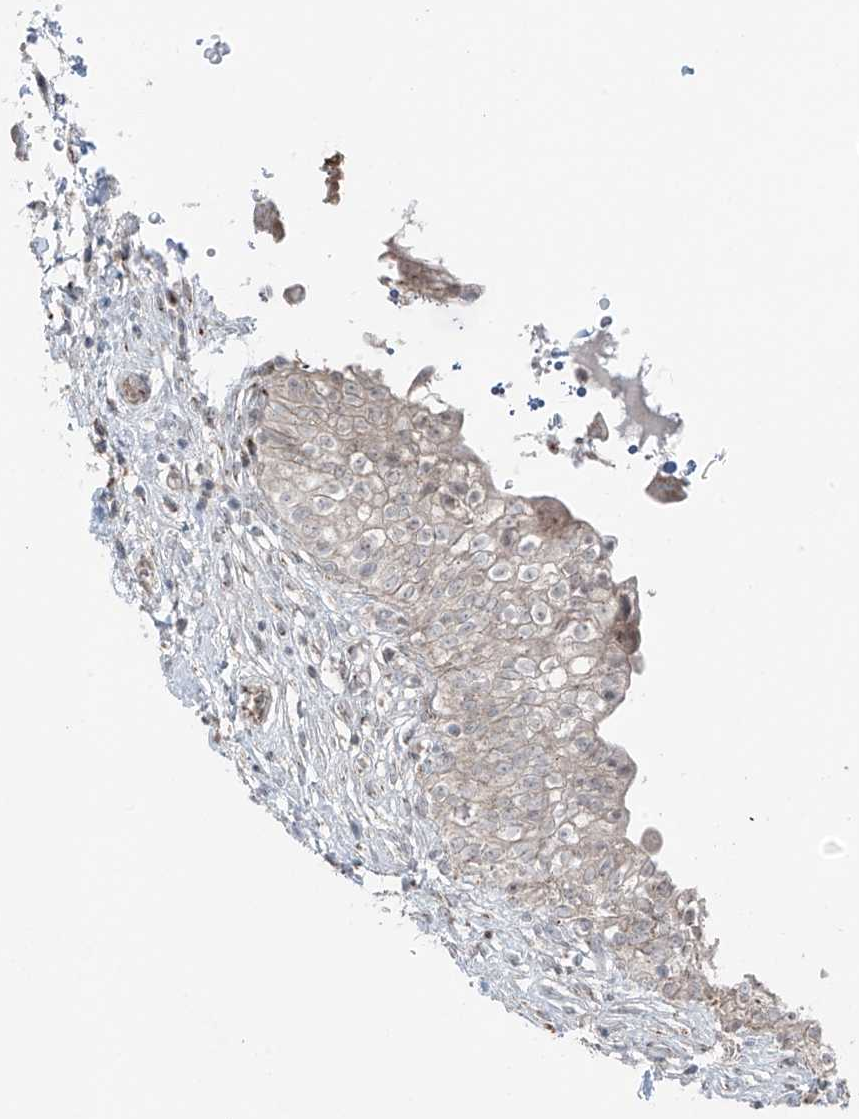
{"staining": {"intensity": "weak", "quantity": "25%-75%", "location": "cytoplasmic/membranous"}, "tissue": "urinary bladder", "cell_type": "Urothelial cells", "image_type": "normal", "snomed": [{"axis": "morphology", "description": "Normal tissue, NOS"}, {"axis": "topography", "description": "Urinary bladder"}], "caption": "Immunohistochemistry (IHC) of unremarkable human urinary bladder exhibits low levels of weak cytoplasmic/membranous staining in approximately 25%-75% of urothelial cells. The staining was performed using DAB to visualize the protein expression in brown, while the nuclei were stained in blue with hematoxylin (Magnification: 20x).", "gene": "ERLEC1", "patient": {"sex": "male", "age": 55}}